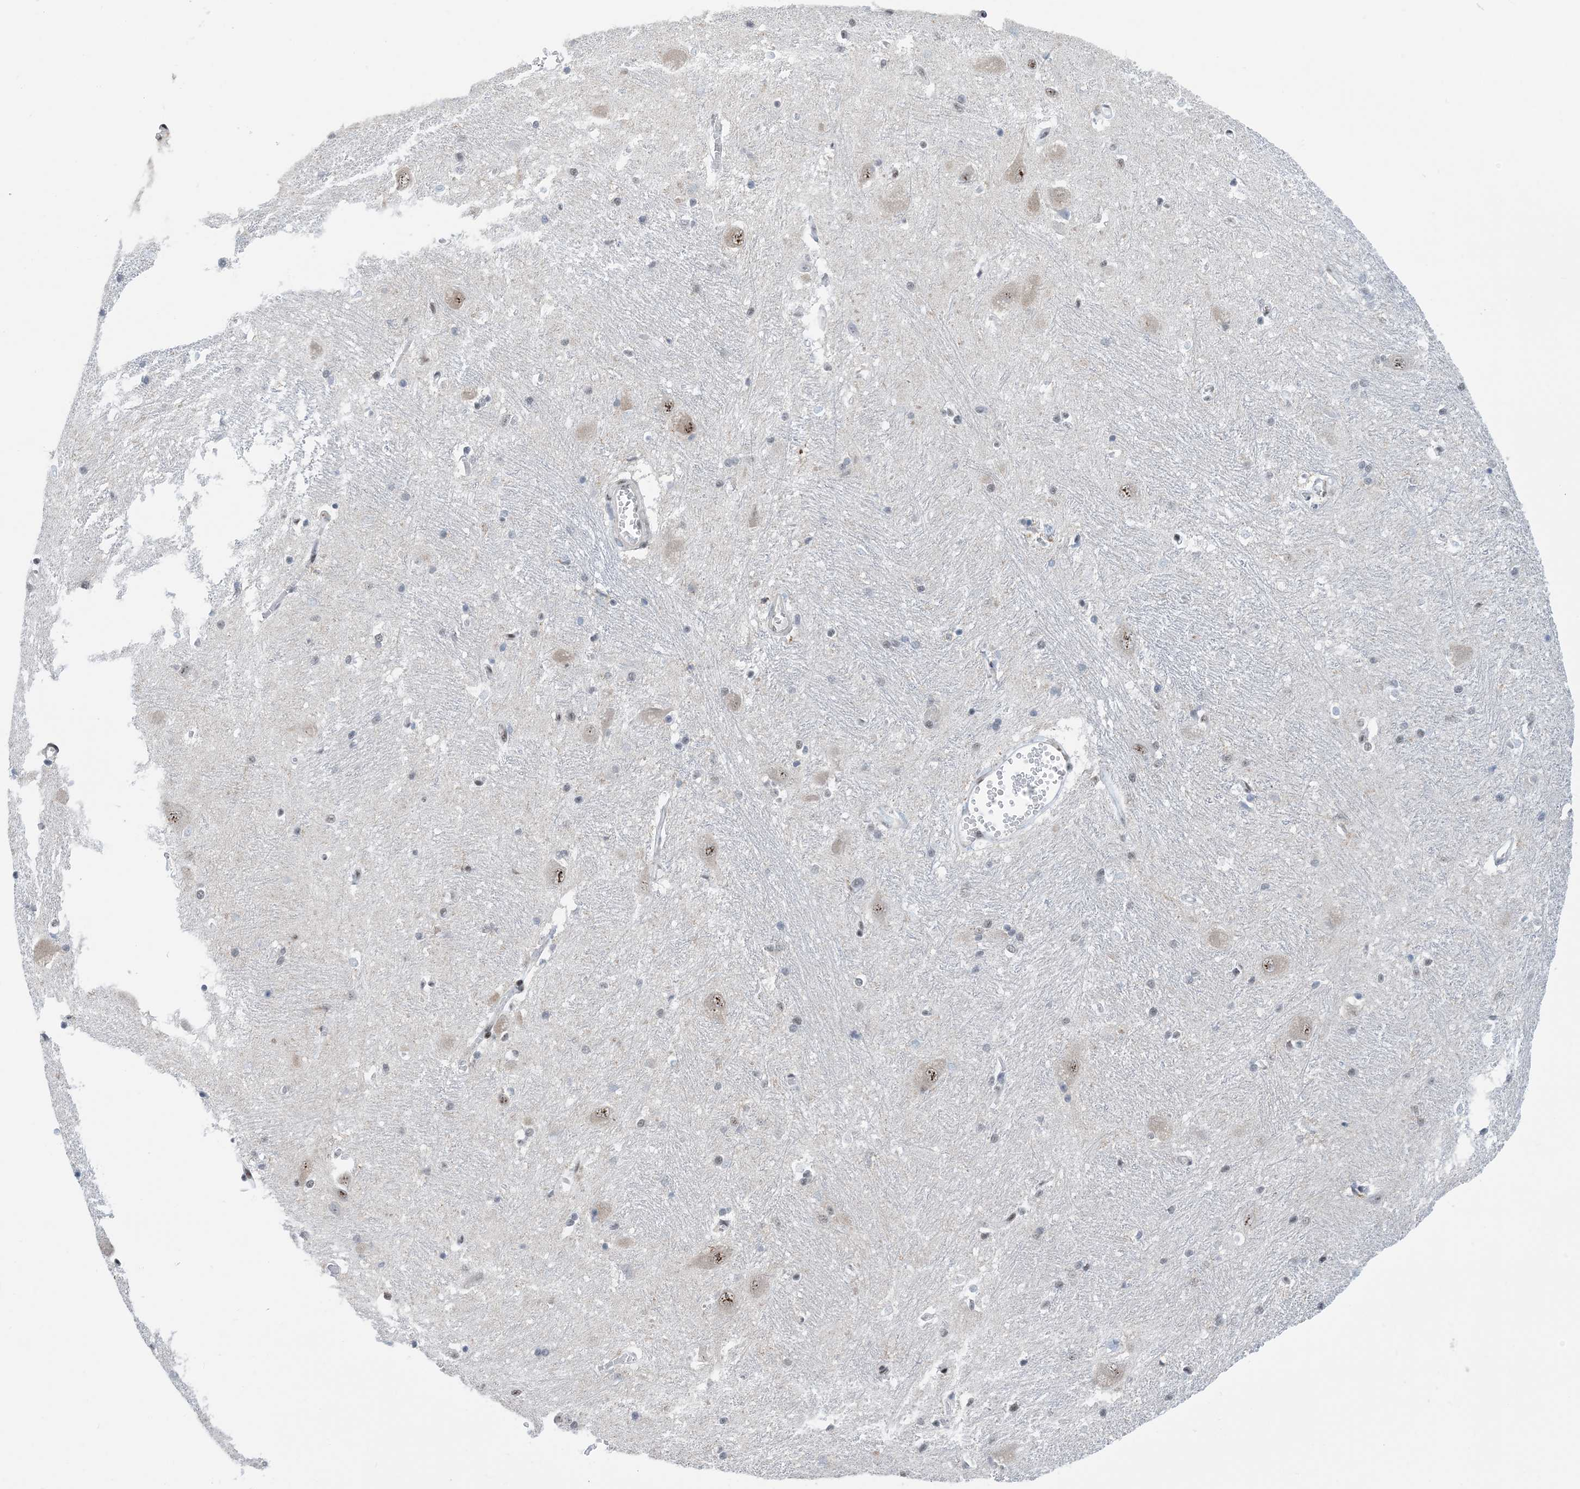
{"staining": {"intensity": "moderate", "quantity": "<25%", "location": "nuclear"}, "tissue": "caudate", "cell_type": "Glial cells", "image_type": "normal", "snomed": [{"axis": "morphology", "description": "Normal tissue, NOS"}, {"axis": "topography", "description": "Lateral ventricle wall"}], "caption": "Glial cells demonstrate moderate nuclear staining in approximately <25% of cells in normal caudate.", "gene": "HEMK1", "patient": {"sex": "male", "age": 37}}